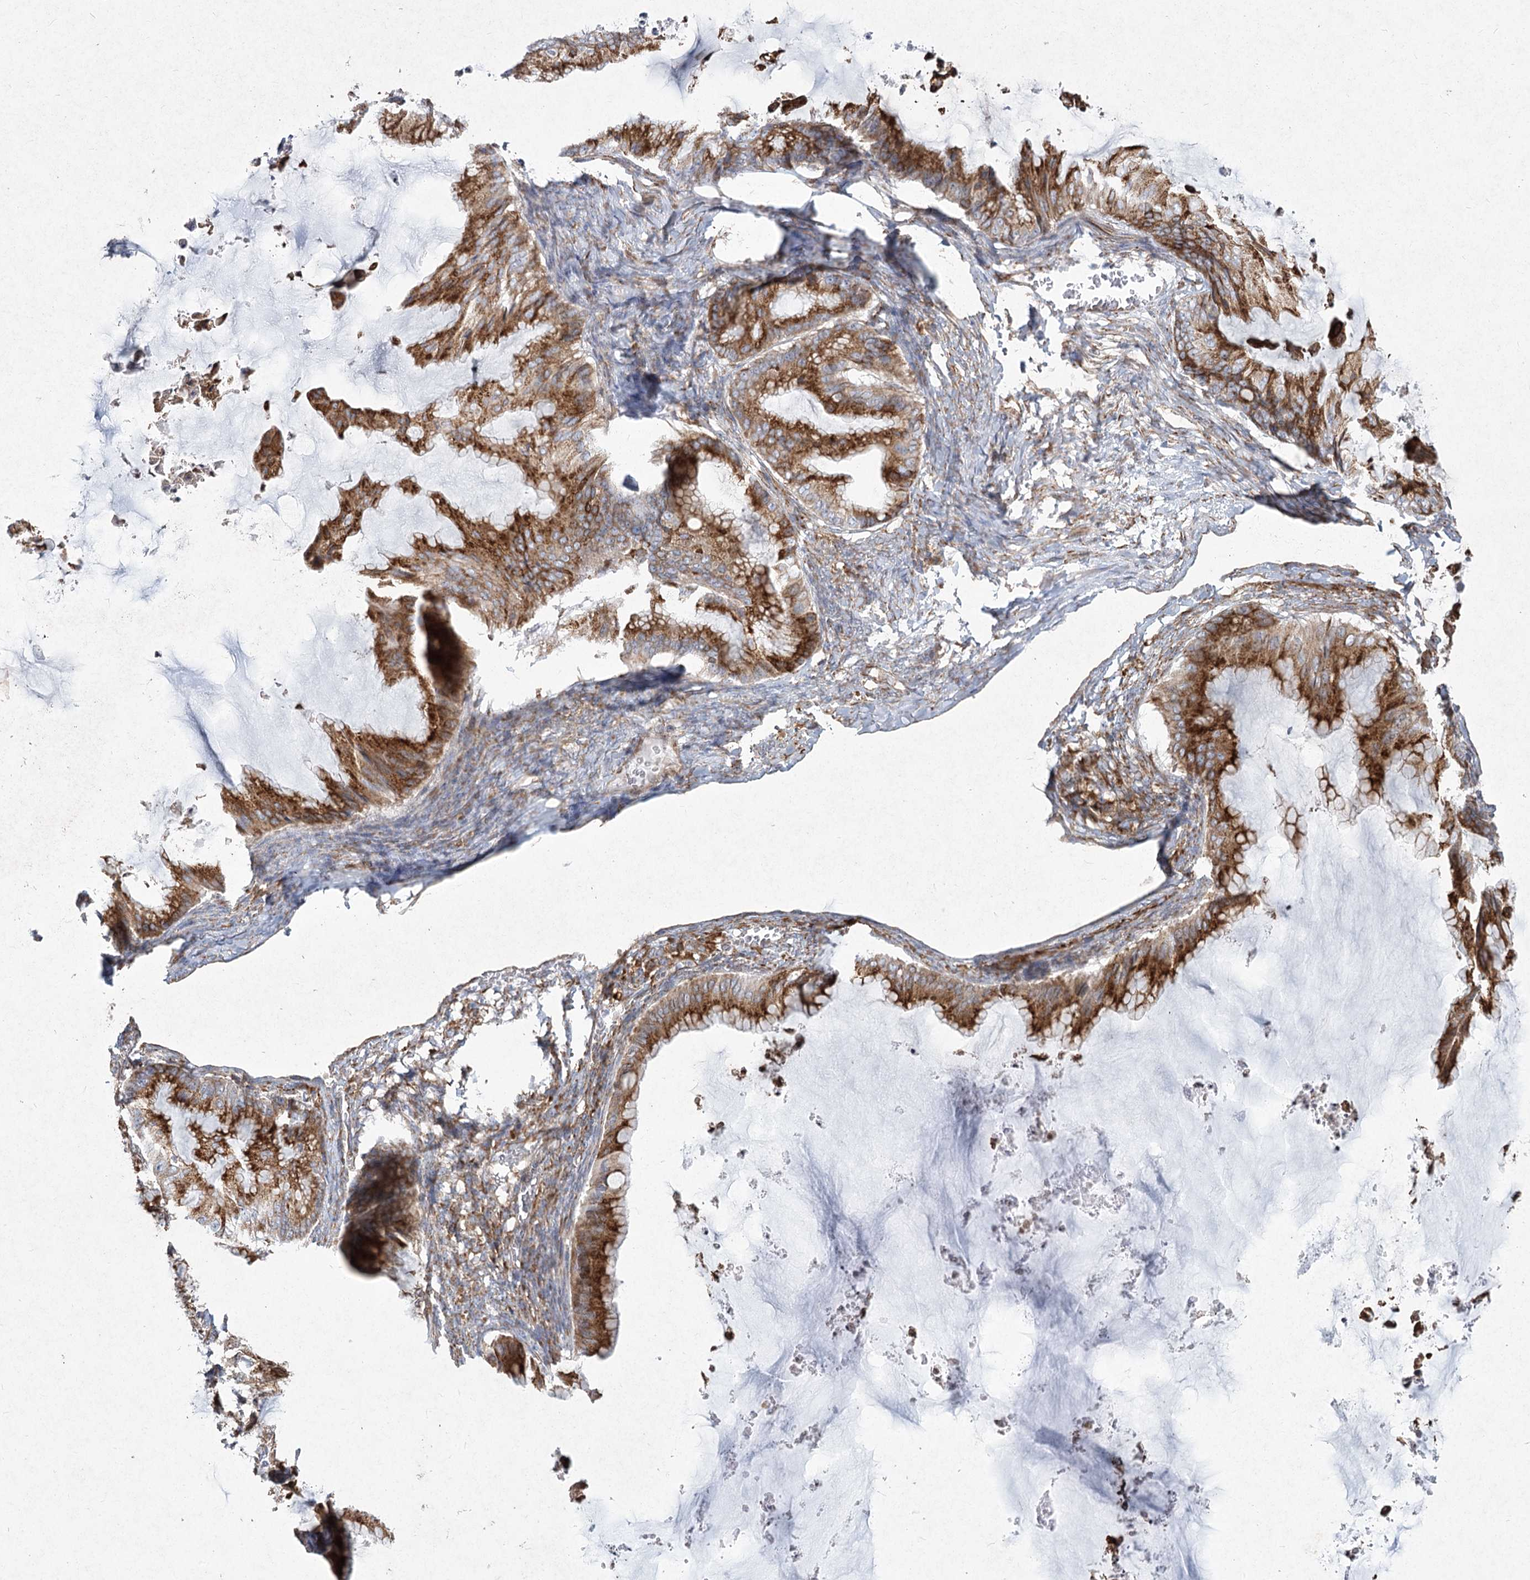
{"staining": {"intensity": "strong", "quantity": ">75%", "location": "cytoplasmic/membranous"}, "tissue": "ovarian cancer", "cell_type": "Tumor cells", "image_type": "cancer", "snomed": [{"axis": "morphology", "description": "Cystadenocarcinoma, mucinous, NOS"}, {"axis": "topography", "description": "Ovary"}], "caption": "Immunohistochemistry histopathology image of neoplastic tissue: human ovarian cancer (mucinous cystadenocarcinoma) stained using IHC exhibits high levels of strong protein expression localized specifically in the cytoplasmic/membranous of tumor cells, appearing as a cytoplasmic/membranous brown color.", "gene": "NHLRC2", "patient": {"sex": "female", "age": 71}}